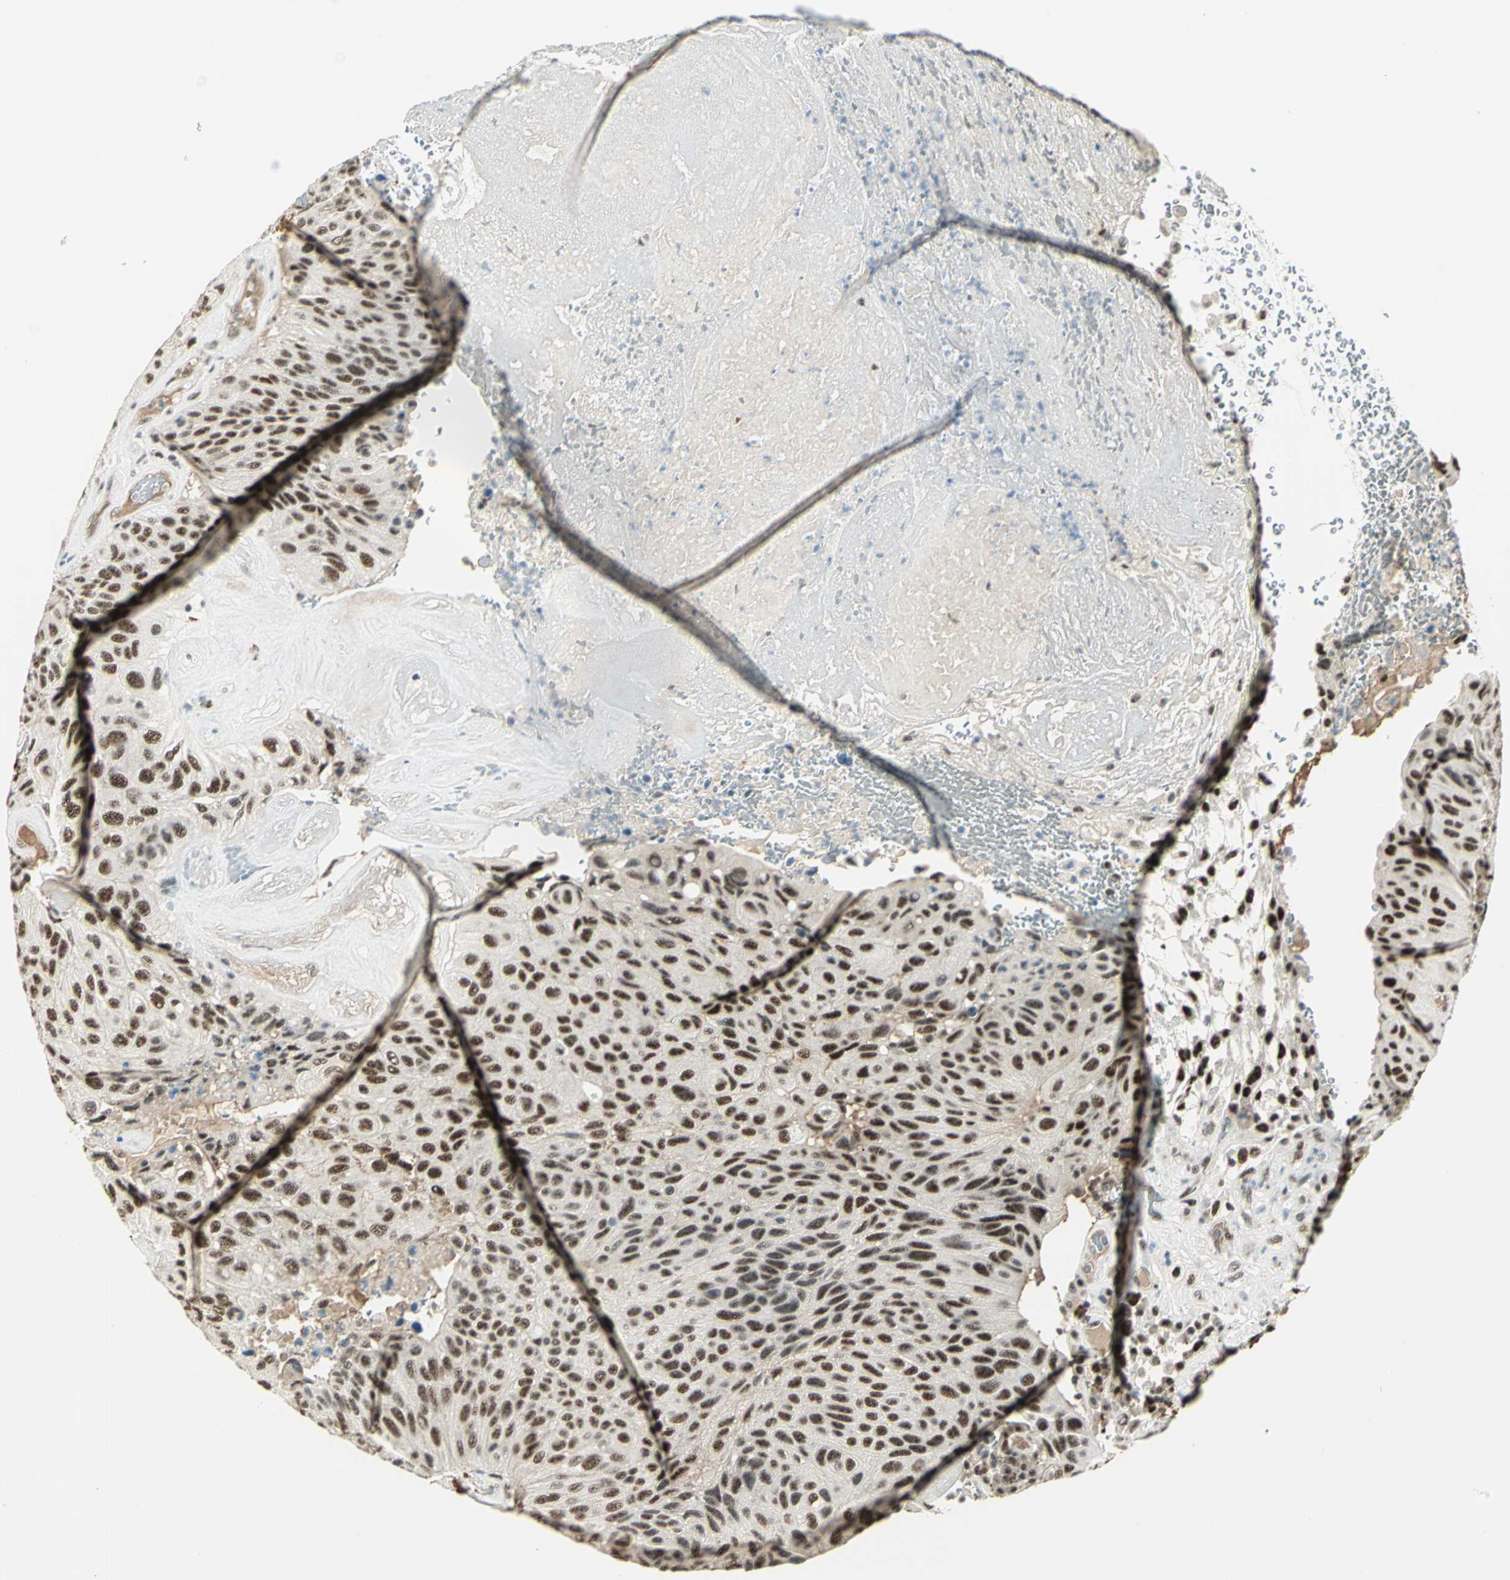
{"staining": {"intensity": "strong", "quantity": ">75%", "location": "nuclear"}, "tissue": "urothelial cancer", "cell_type": "Tumor cells", "image_type": "cancer", "snomed": [{"axis": "morphology", "description": "Urothelial carcinoma, High grade"}, {"axis": "topography", "description": "Urinary bladder"}], "caption": "Human urothelial cancer stained with a protein marker displays strong staining in tumor cells.", "gene": "CCNT1", "patient": {"sex": "male", "age": 66}}